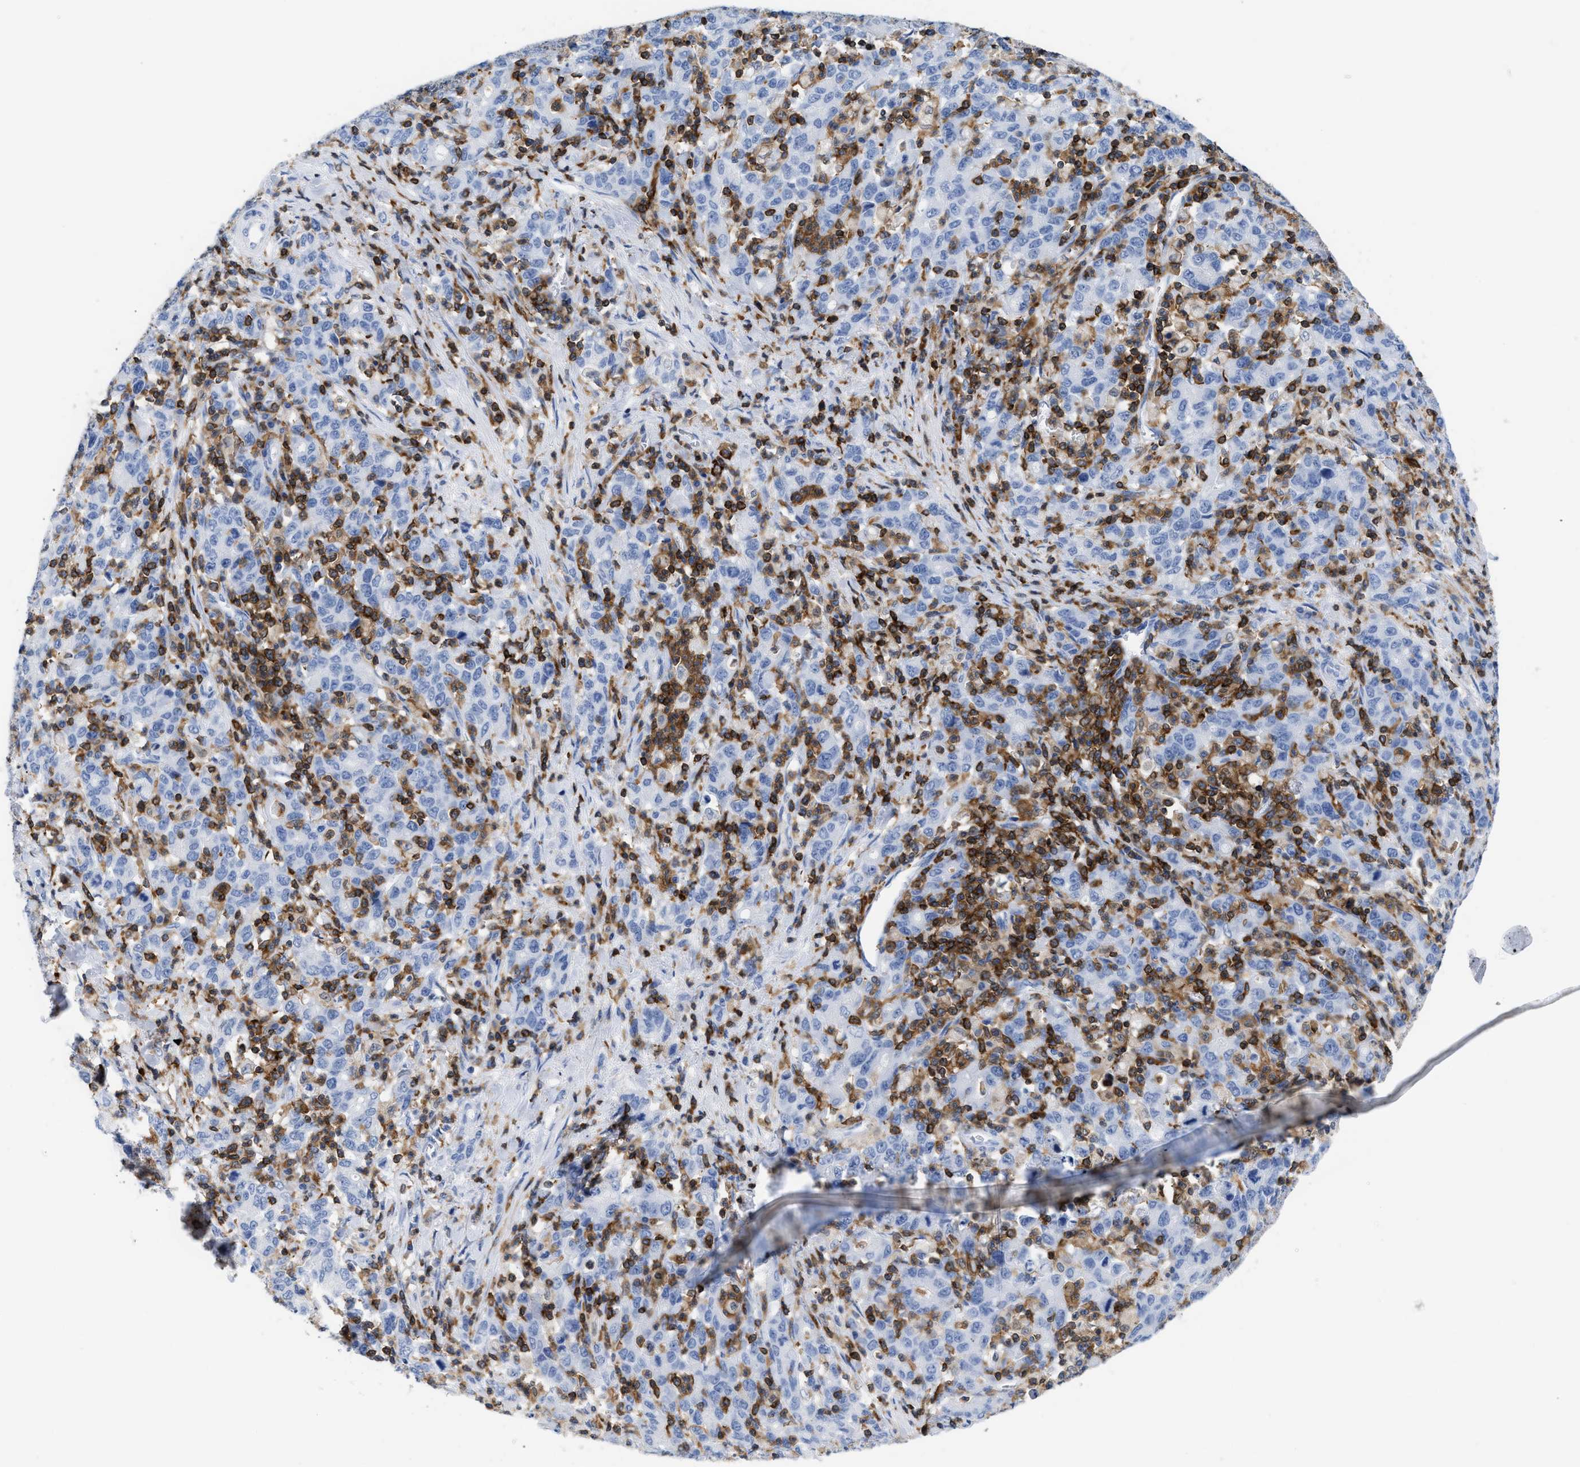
{"staining": {"intensity": "negative", "quantity": "none", "location": "none"}, "tissue": "stomach cancer", "cell_type": "Tumor cells", "image_type": "cancer", "snomed": [{"axis": "morphology", "description": "Adenocarcinoma, NOS"}, {"axis": "topography", "description": "Stomach, upper"}], "caption": "Immunohistochemistry (IHC) histopathology image of human adenocarcinoma (stomach) stained for a protein (brown), which shows no staining in tumor cells.", "gene": "LCP1", "patient": {"sex": "male", "age": 69}}